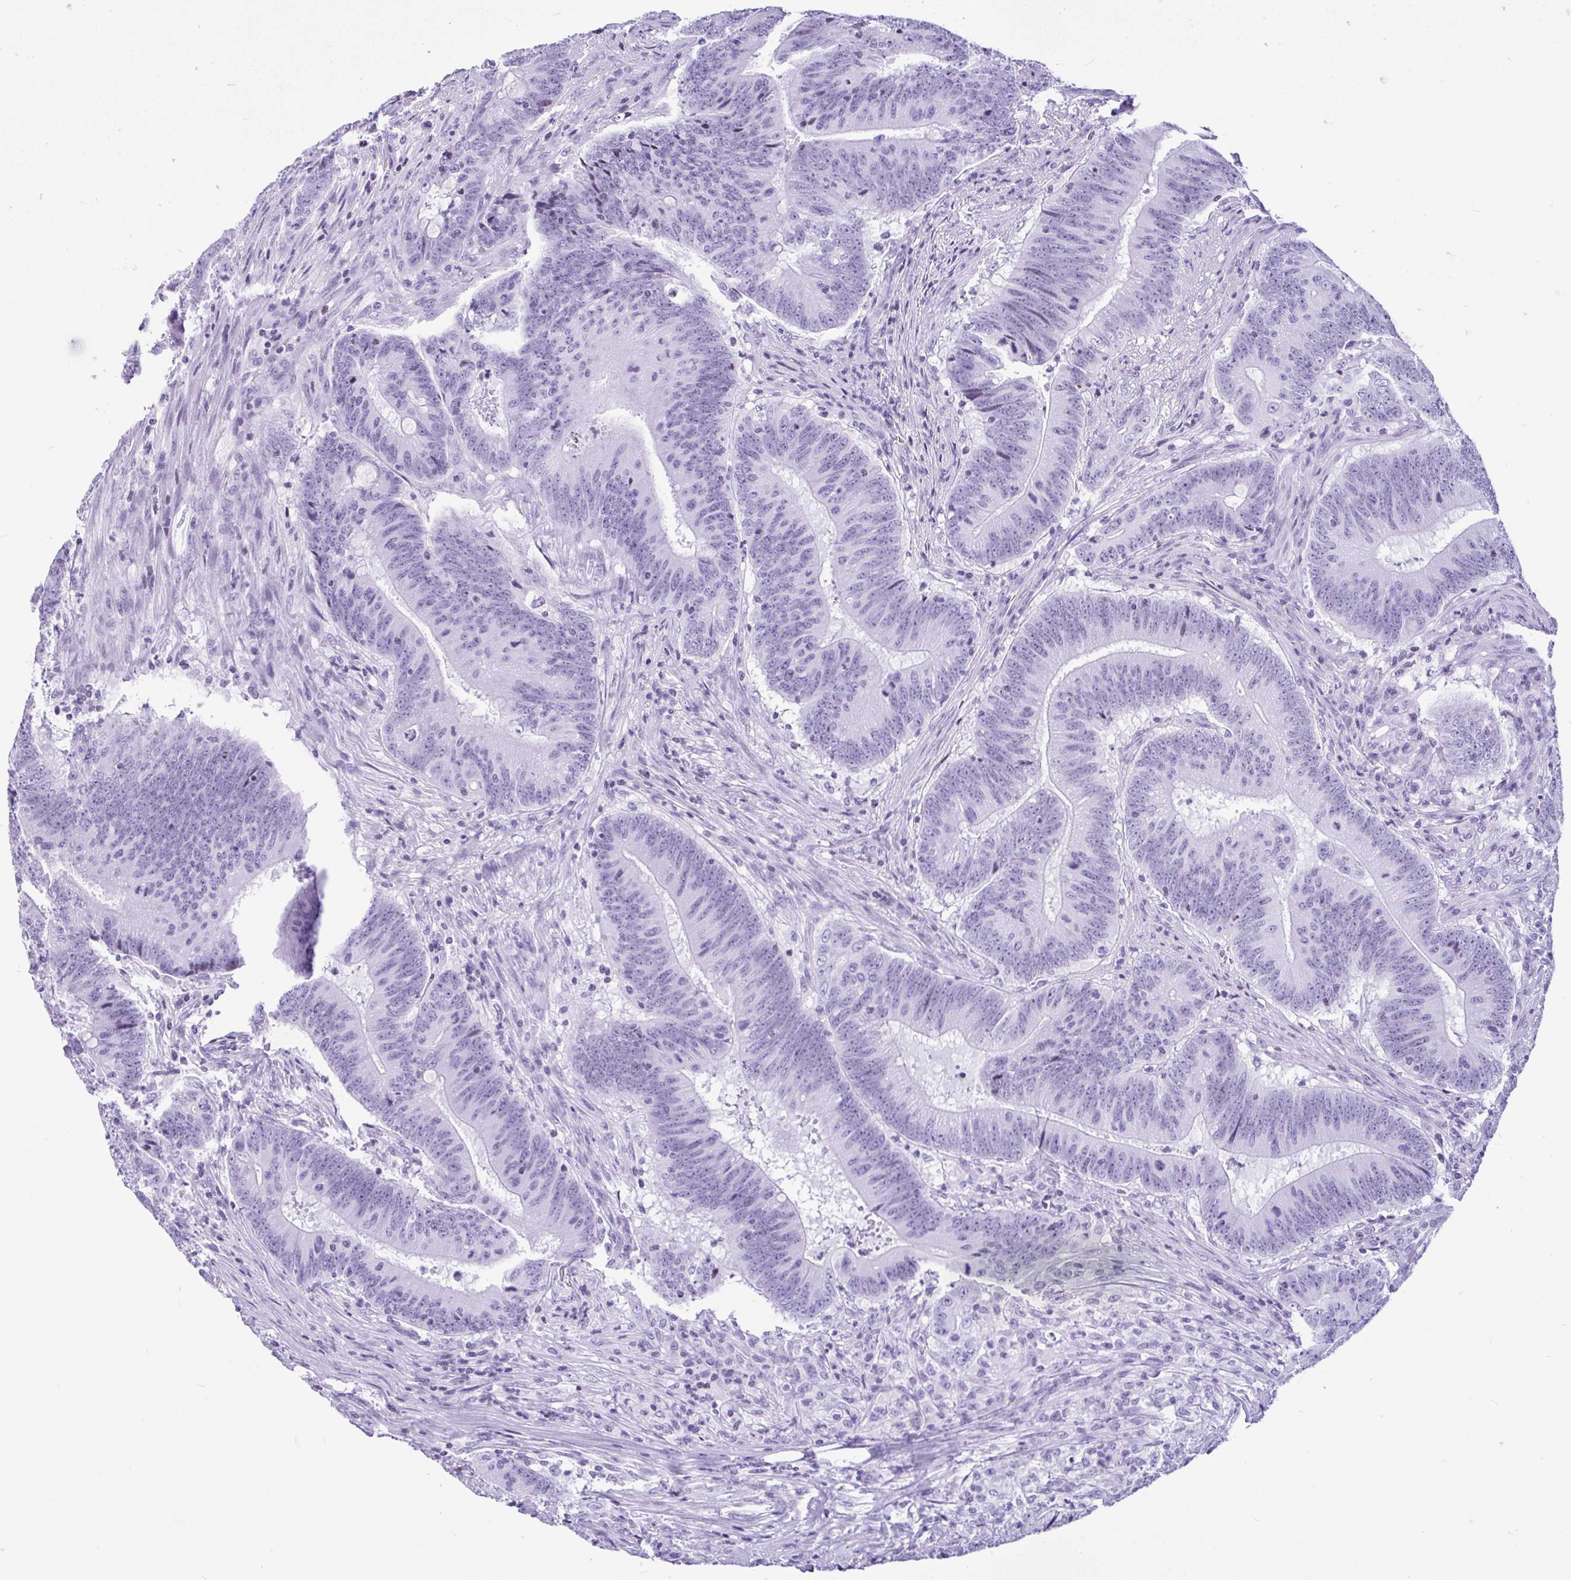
{"staining": {"intensity": "negative", "quantity": "none", "location": "none"}, "tissue": "colorectal cancer", "cell_type": "Tumor cells", "image_type": "cancer", "snomed": [{"axis": "morphology", "description": "Adenocarcinoma, NOS"}, {"axis": "topography", "description": "Colon"}], "caption": "DAB immunohistochemical staining of colorectal adenocarcinoma exhibits no significant staining in tumor cells. (DAB immunohistochemistry (IHC) with hematoxylin counter stain).", "gene": "KRT27", "patient": {"sex": "female", "age": 87}}